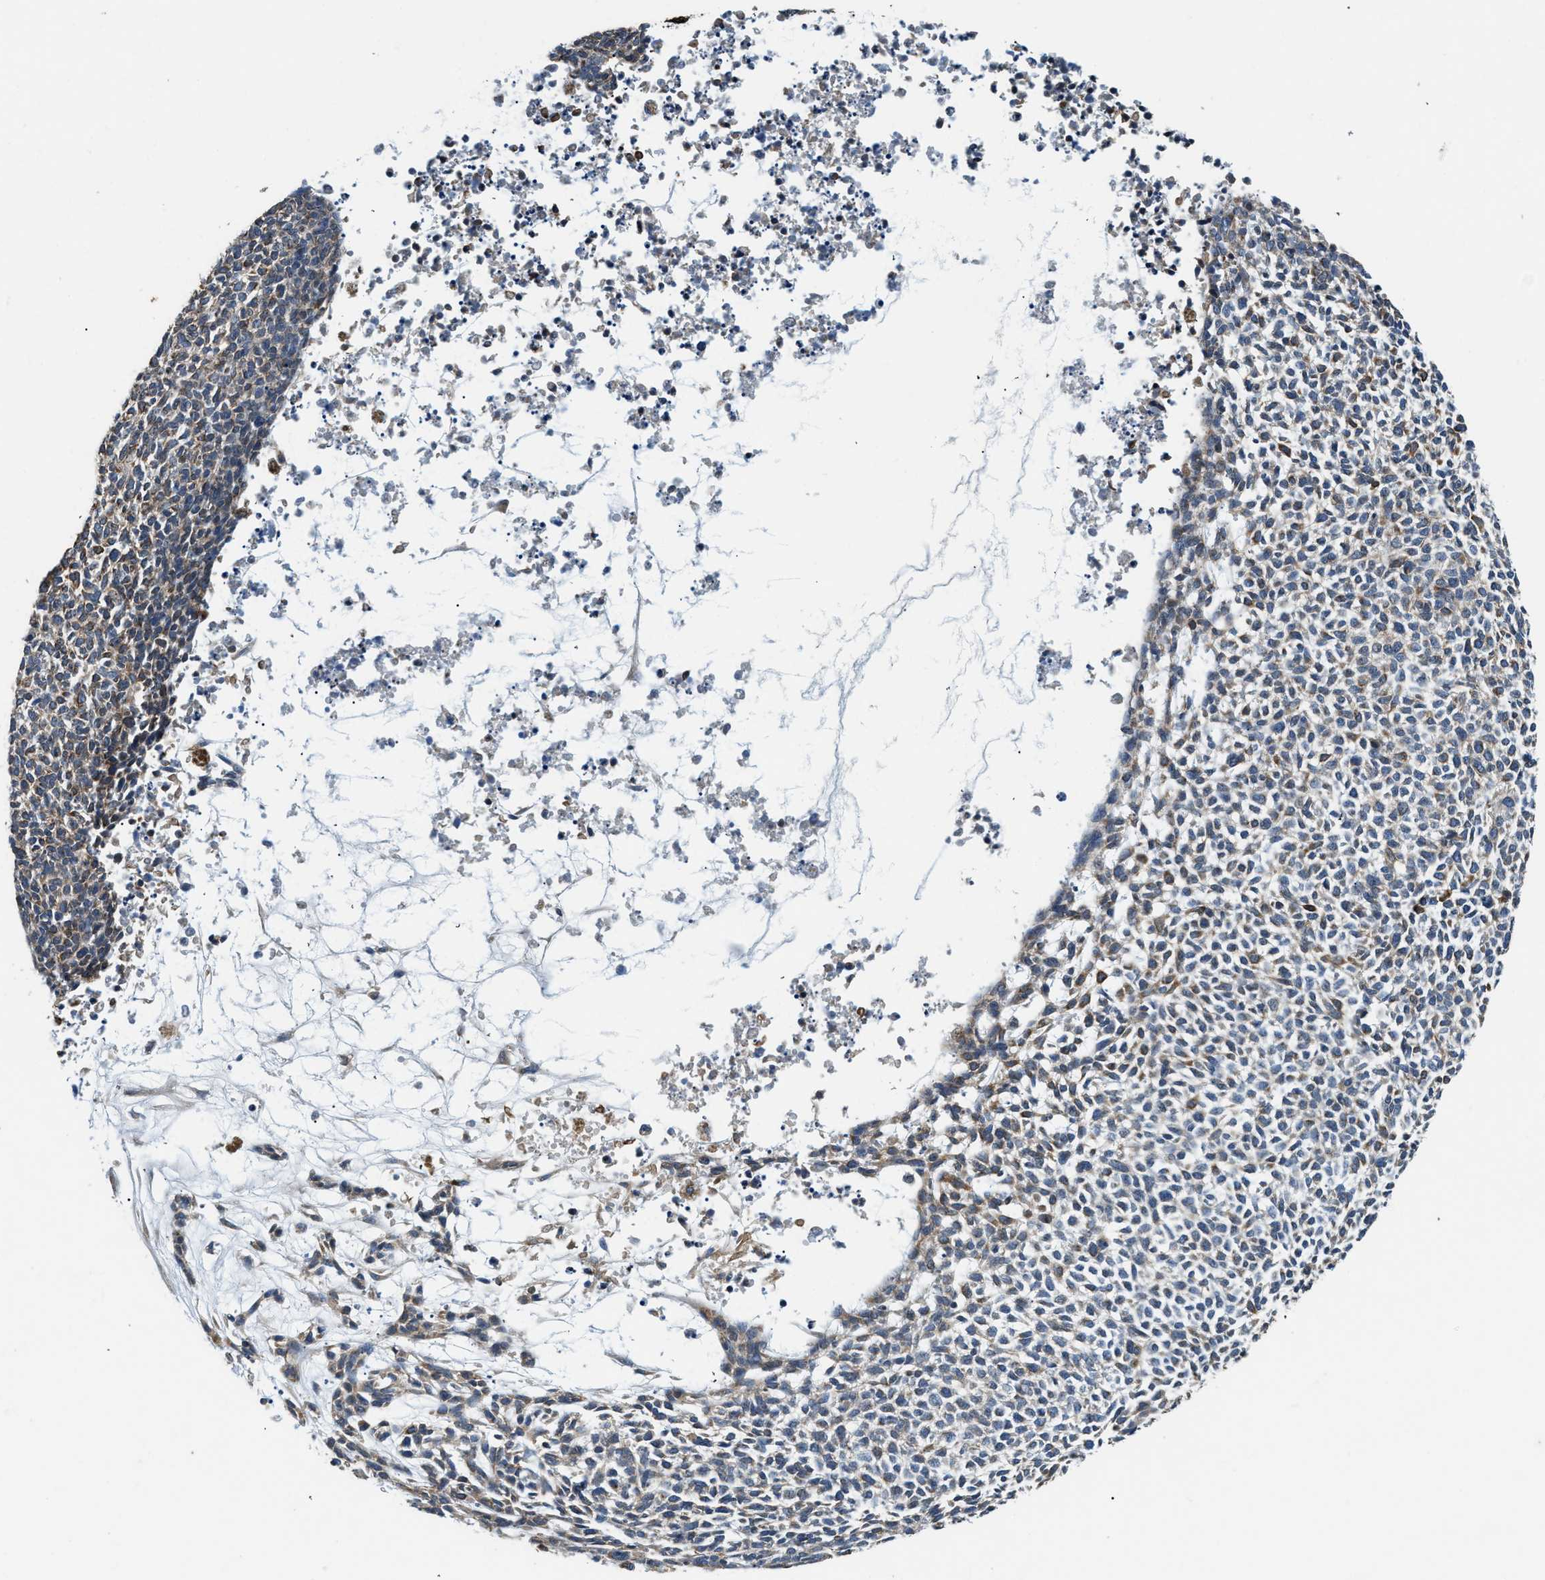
{"staining": {"intensity": "moderate", "quantity": "<25%", "location": "cytoplasmic/membranous"}, "tissue": "skin cancer", "cell_type": "Tumor cells", "image_type": "cancer", "snomed": [{"axis": "morphology", "description": "Basal cell carcinoma"}, {"axis": "topography", "description": "Skin"}], "caption": "An image showing moderate cytoplasmic/membranous expression in about <25% of tumor cells in skin cancer (basal cell carcinoma), as visualized by brown immunohistochemical staining.", "gene": "SSH2", "patient": {"sex": "female", "age": 84}}